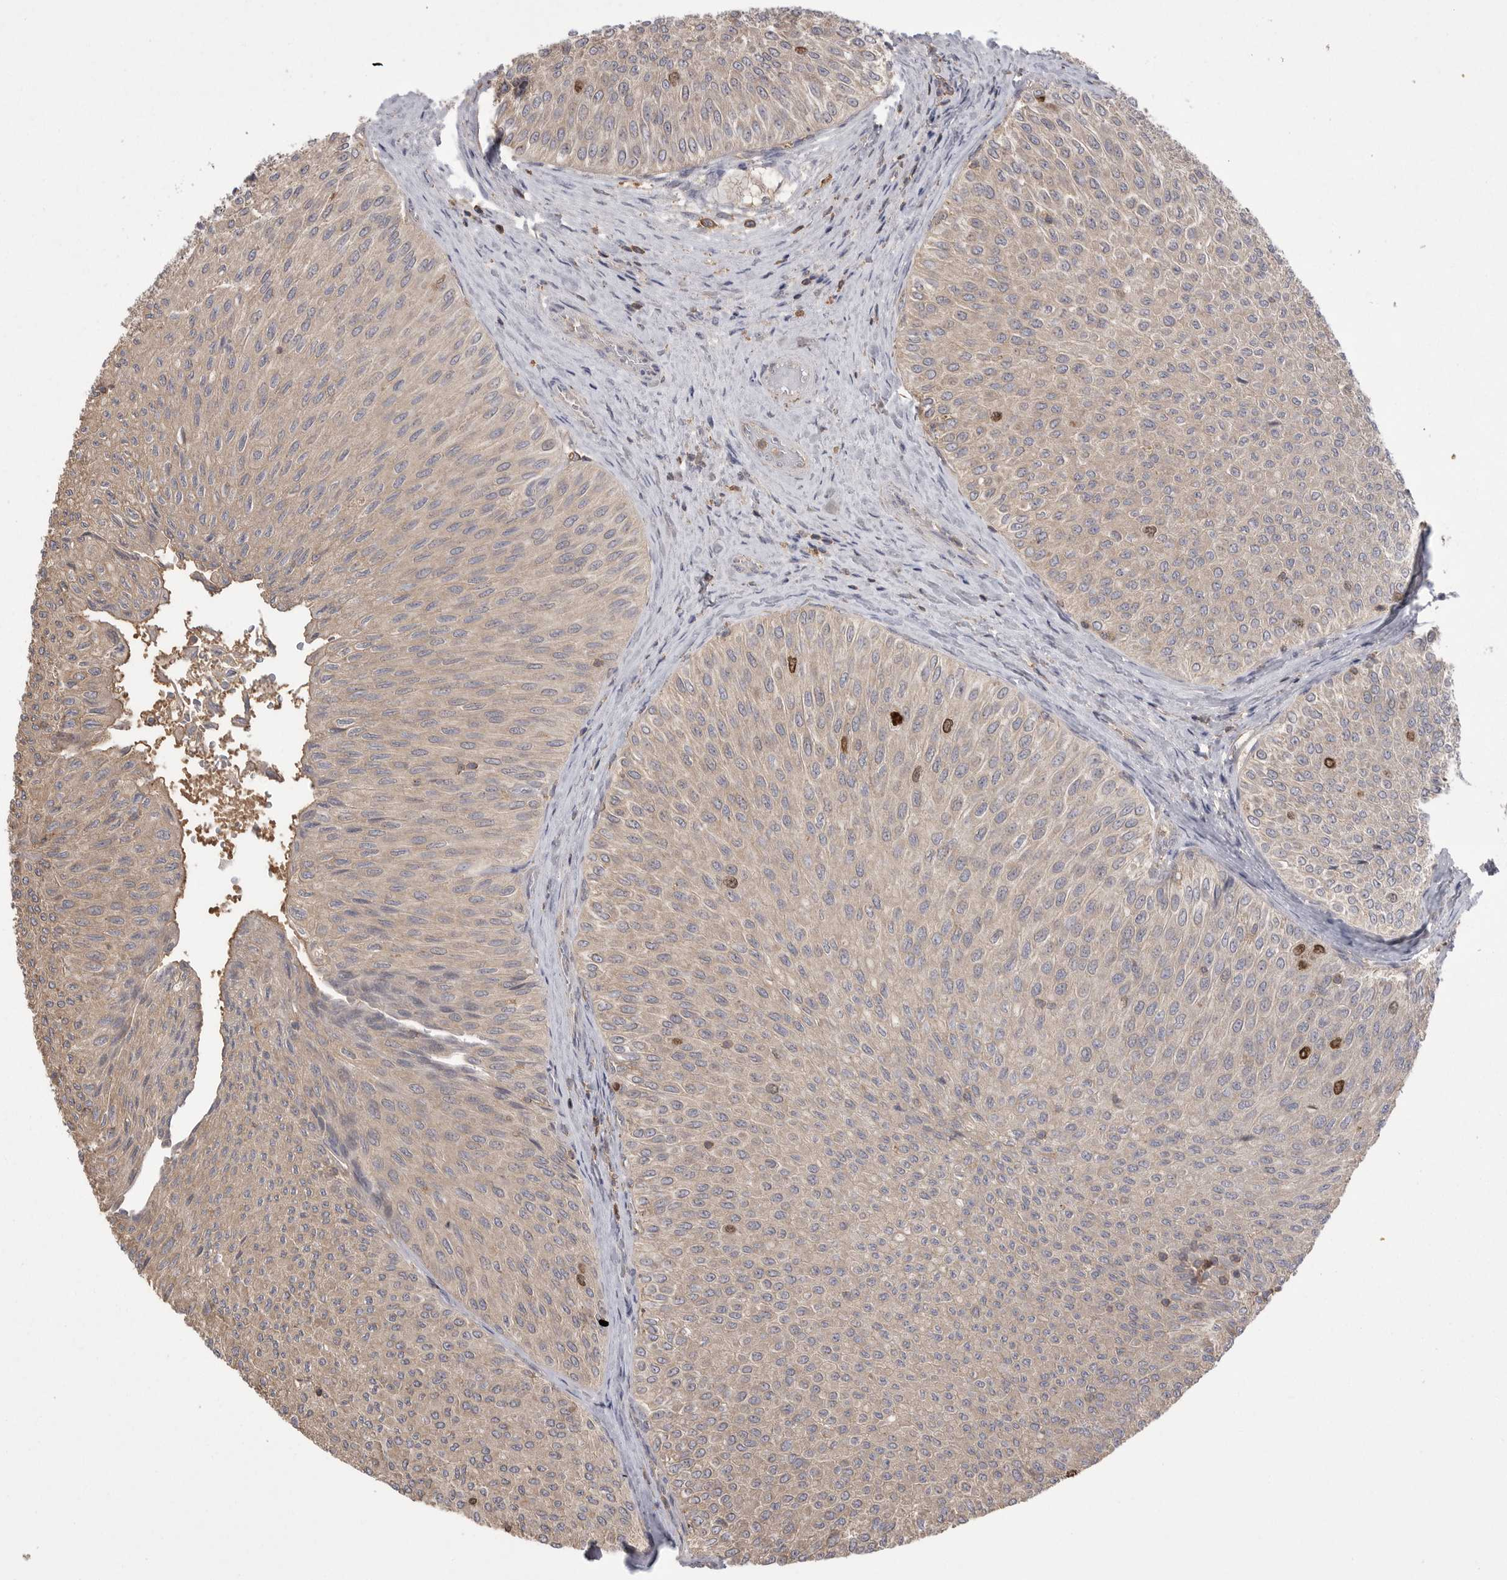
{"staining": {"intensity": "strong", "quantity": "<25%", "location": "cytoplasmic/membranous,nuclear"}, "tissue": "urothelial cancer", "cell_type": "Tumor cells", "image_type": "cancer", "snomed": [{"axis": "morphology", "description": "Urothelial carcinoma, Low grade"}, {"axis": "topography", "description": "Urinary bladder"}], "caption": "Approximately <25% of tumor cells in urothelial cancer reveal strong cytoplasmic/membranous and nuclear protein positivity as visualized by brown immunohistochemical staining.", "gene": "TOP2A", "patient": {"sex": "male", "age": 78}}